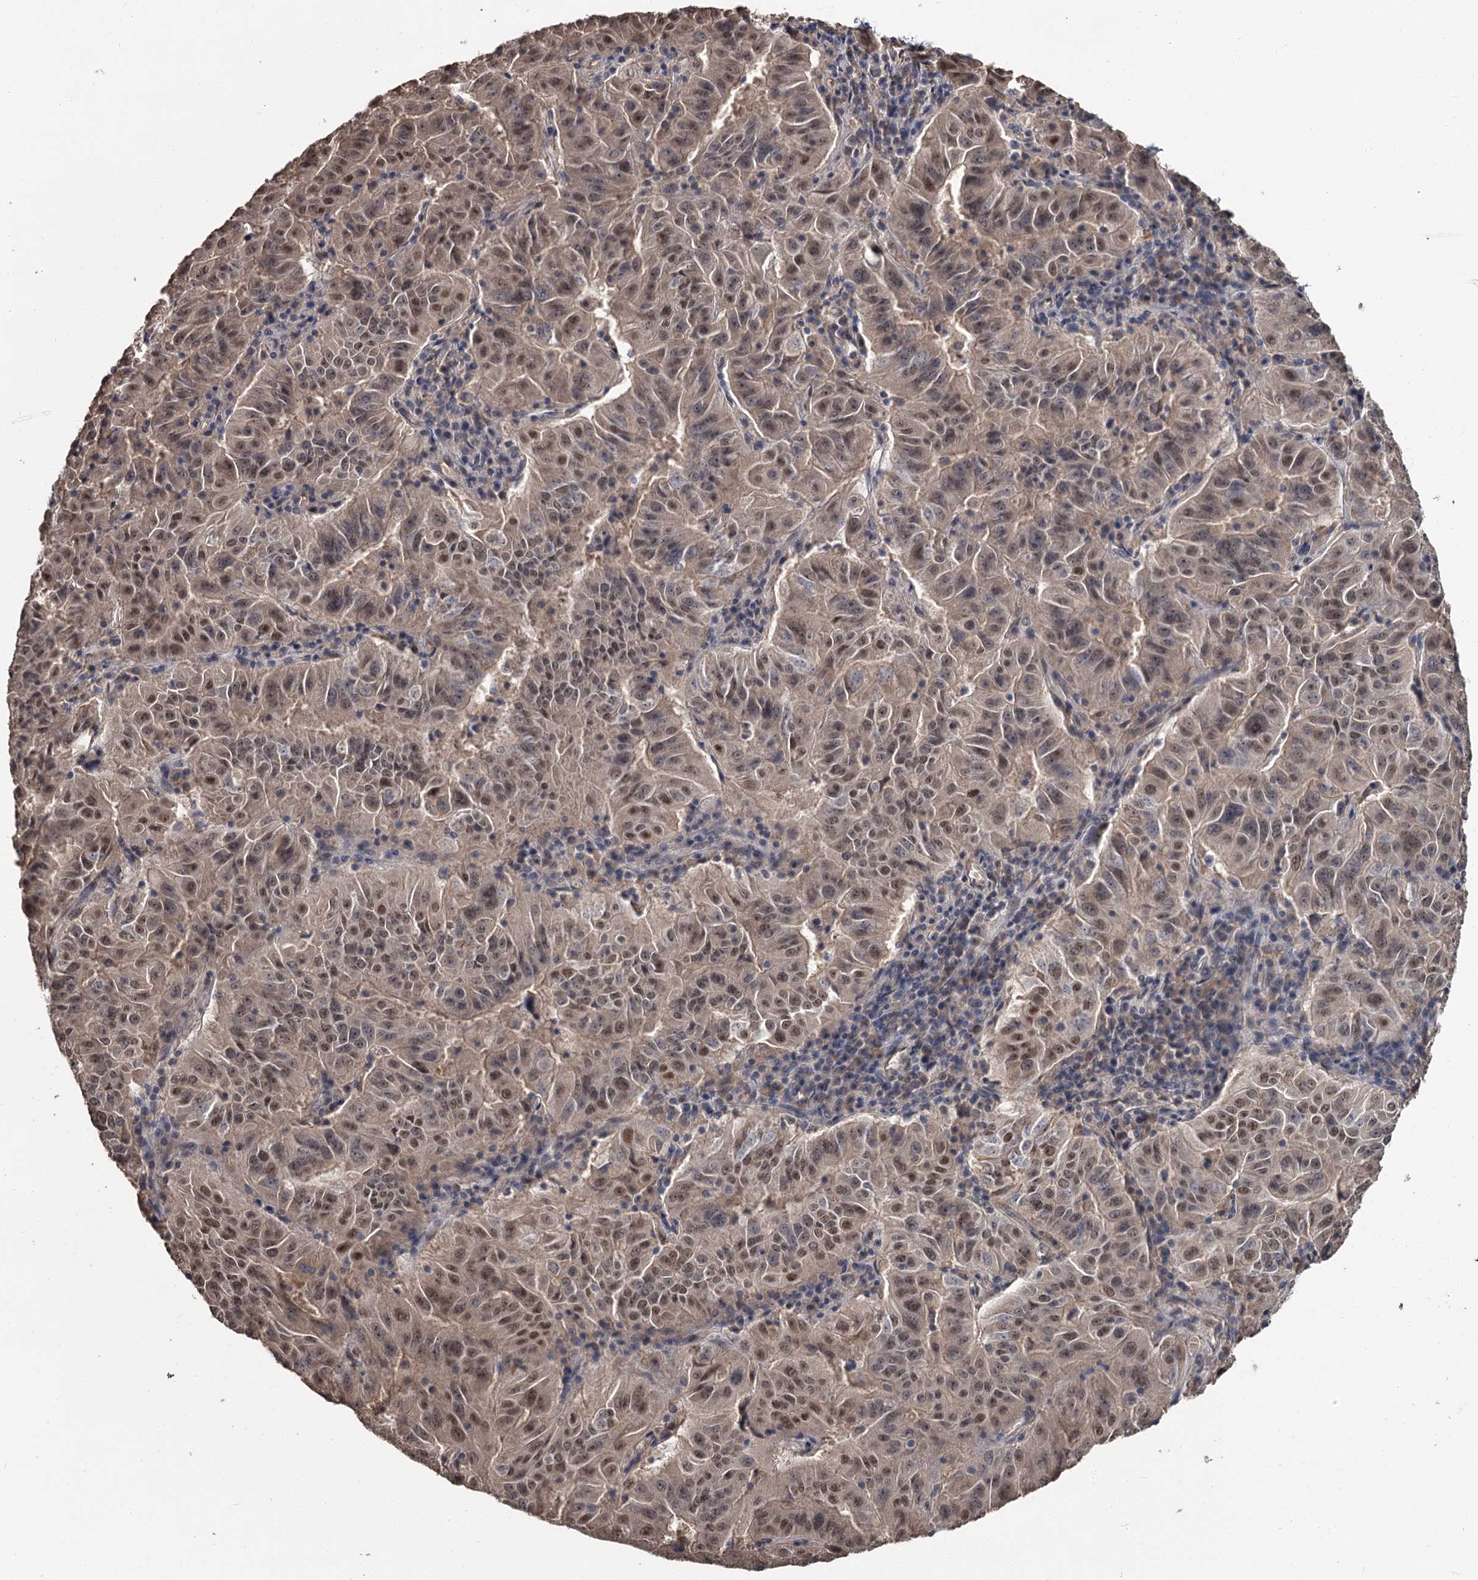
{"staining": {"intensity": "moderate", "quantity": ">75%", "location": "nuclear"}, "tissue": "pancreatic cancer", "cell_type": "Tumor cells", "image_type": "cancer", "snomed": [{"axis": "morphology", "description": "Adenocarcinoma, NOS"}, {"axis": "topography", "description": "Pancreas"}], "caption": "Immunohistochemical staining of human pancreatic cancer exhibits medium levels of moderate nuclear expression in about >75% of tumor cells.", "gene": "PRPF40B", "patient": {"sex": "male", "age": 63}}